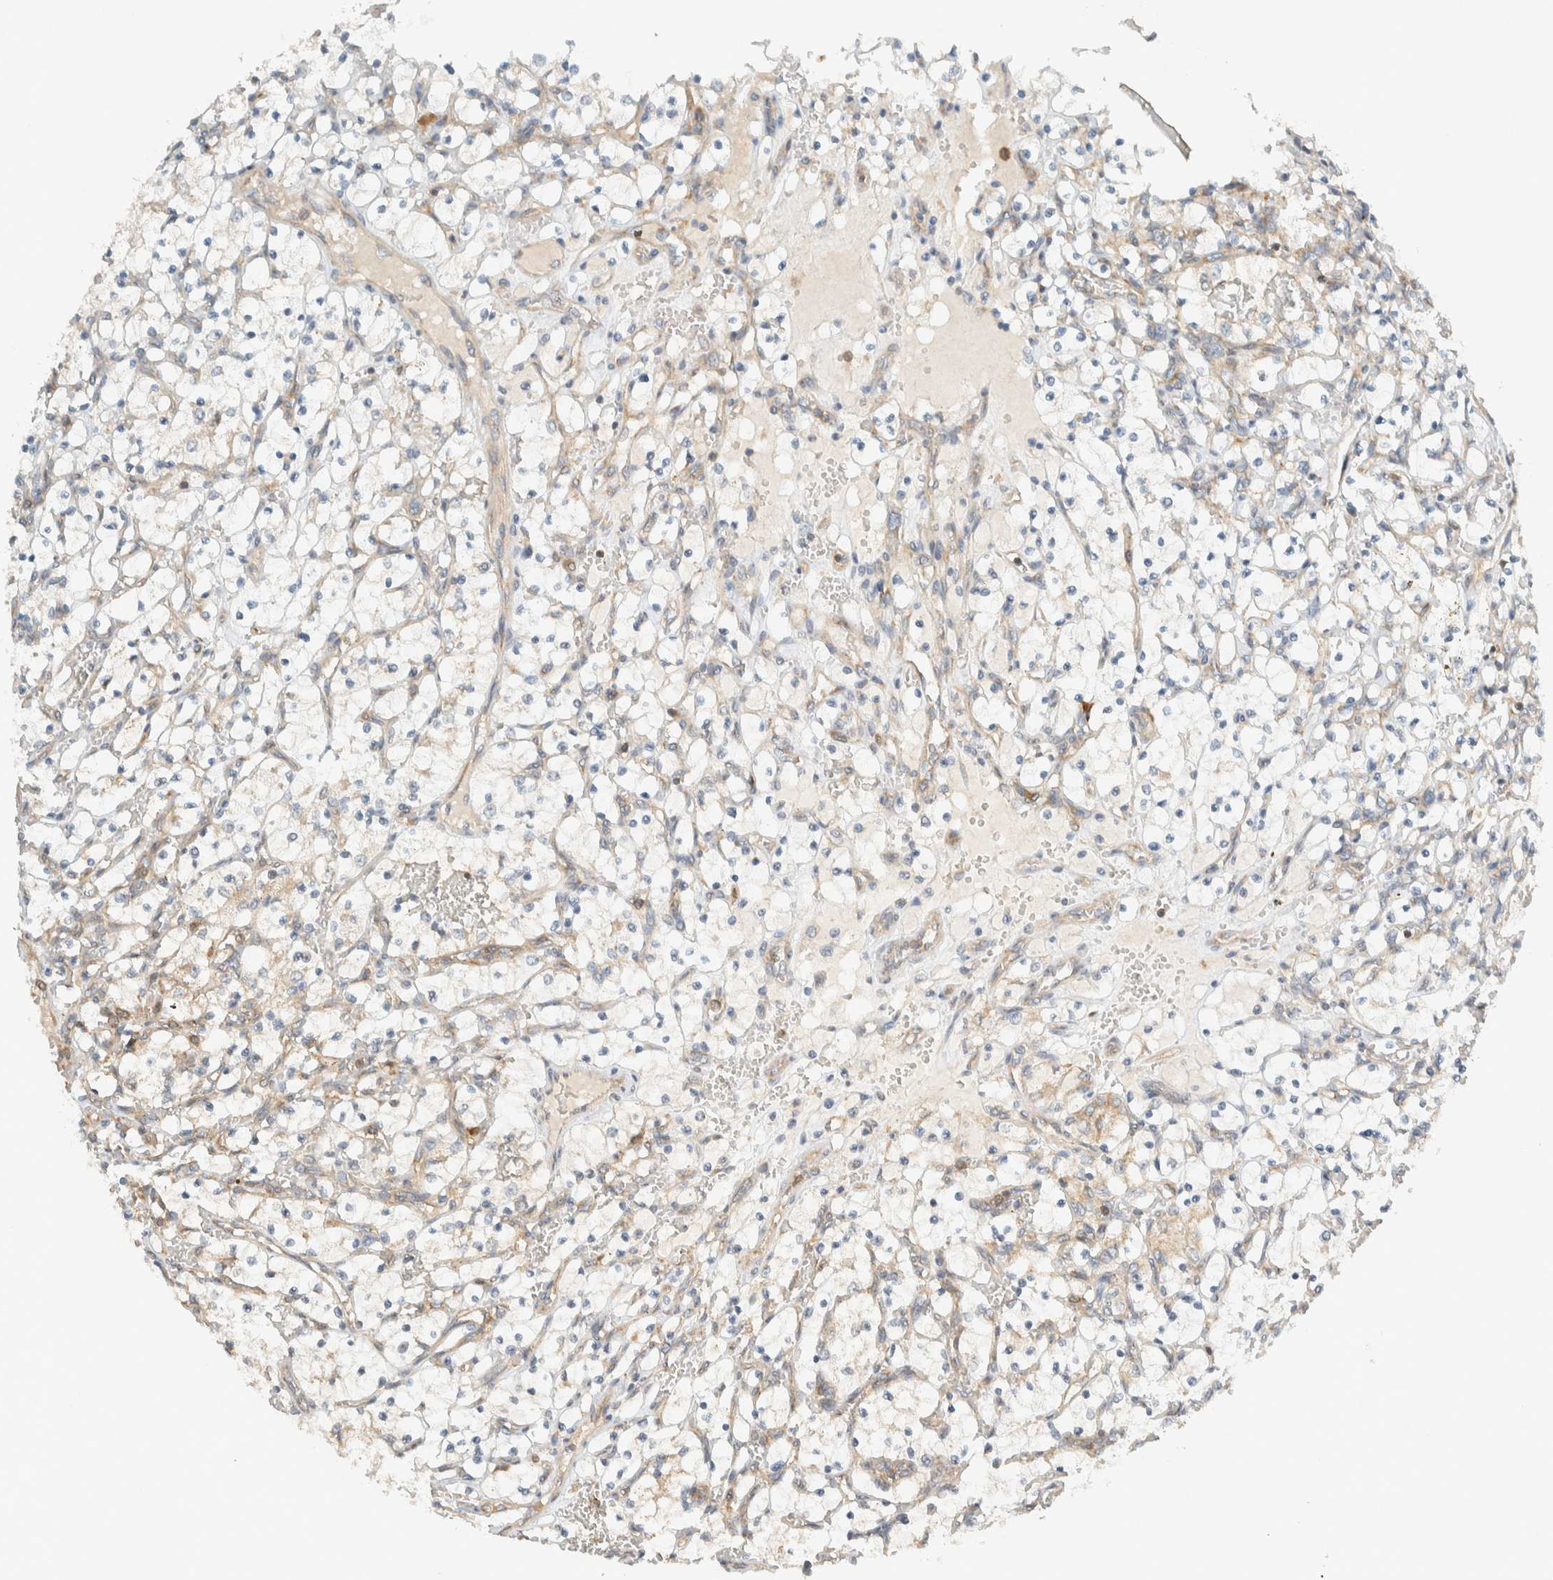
{"staining": {"intensity": "negative", "quantity": "none", "location": "none"}, "tissue": "renal cancer", "cell_type": "Tumor cells", "image_type": "cancer", "snomed": [{"axis": "morphology", "description": "Adenocarcinoma, NOS"}, {"axis": "topography", "description": "Kidney"}], "caption": "Immunohistochemical staining of renal cancer (adenocarcinoma) demonstrates no significant staining in tumor cells.", "gene": "ARFGEF1", "patient": {"sex": "female", "age": 69}}